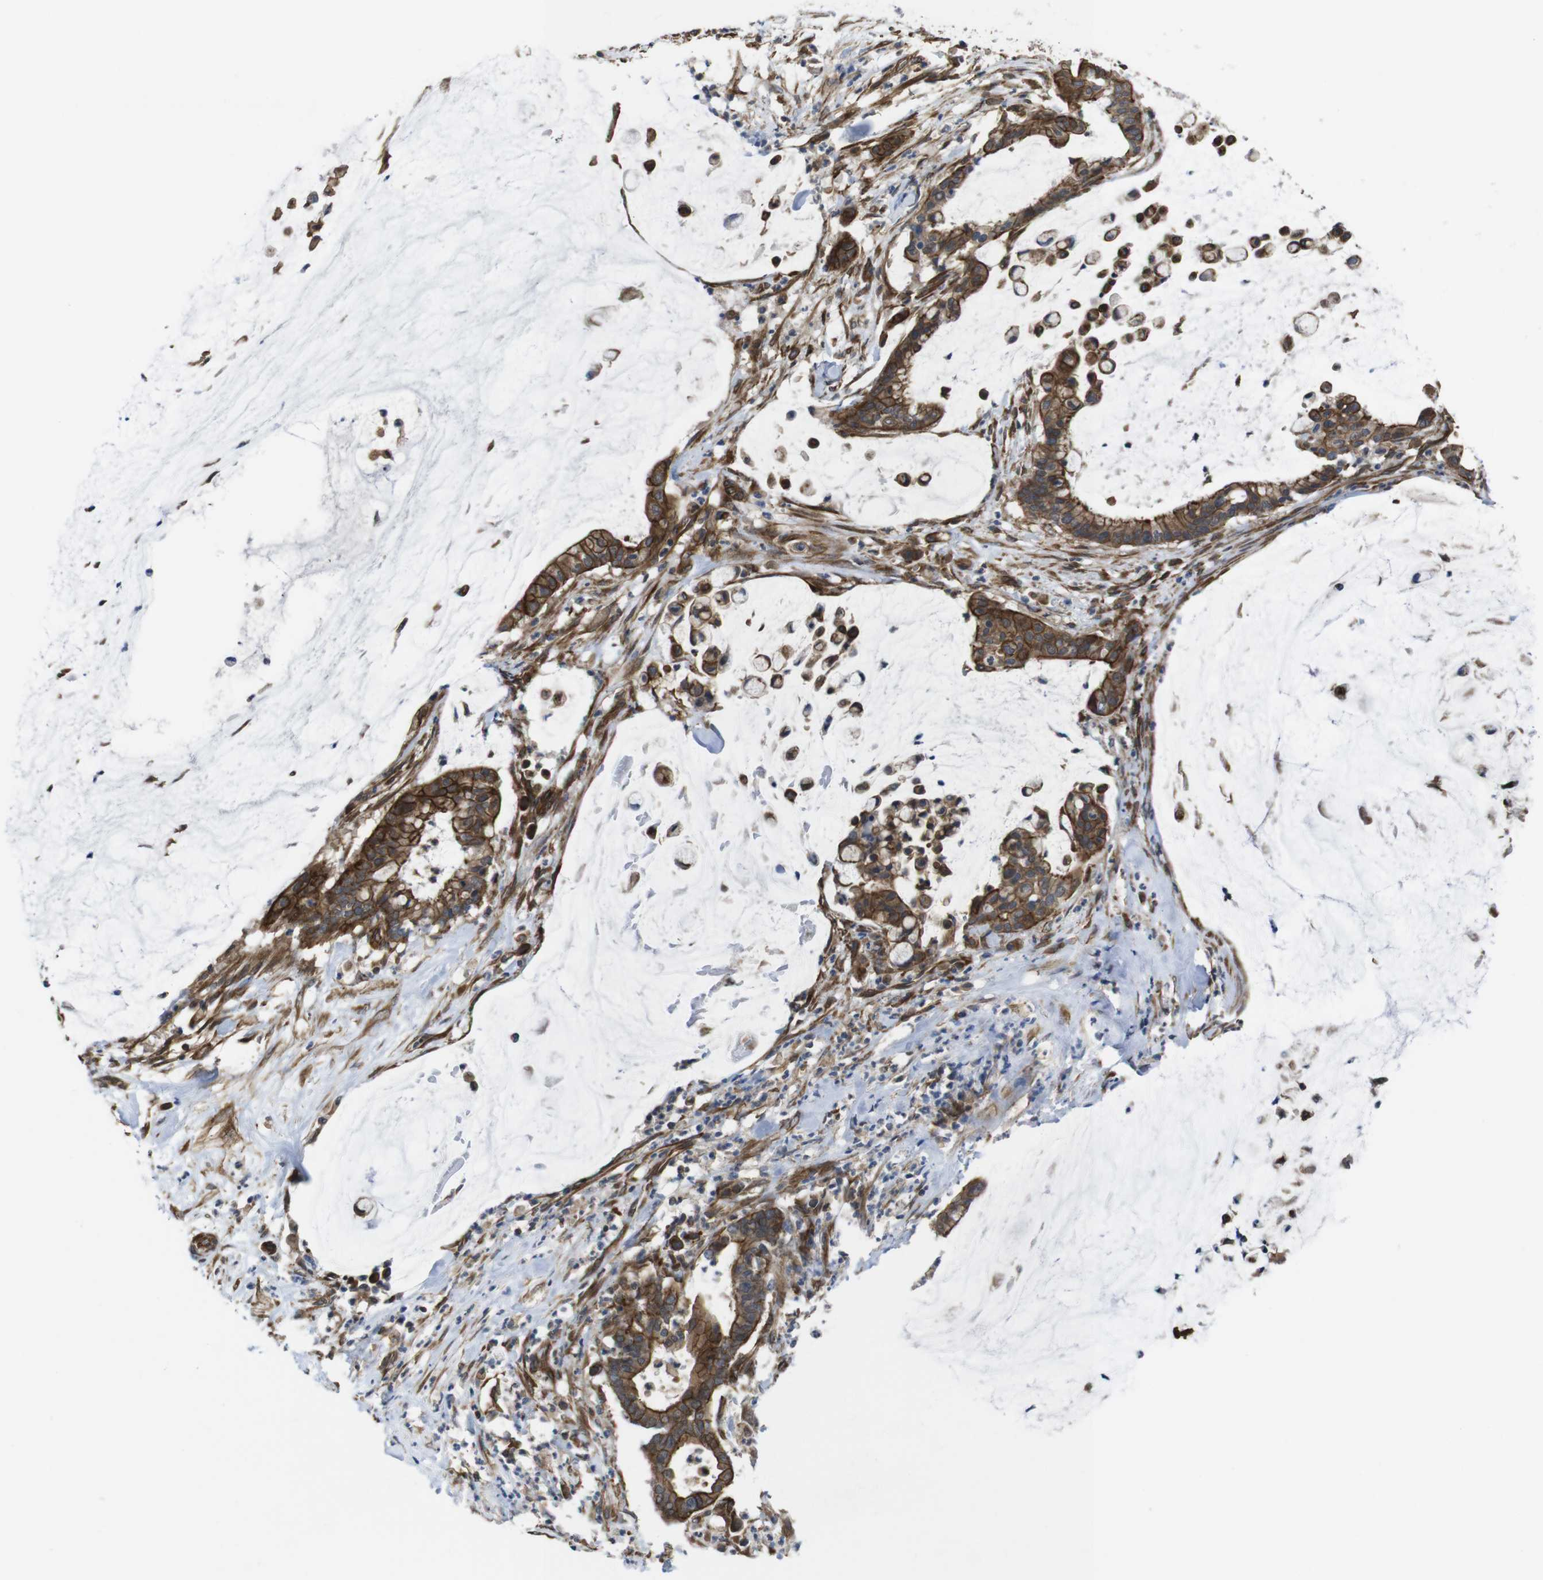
{"staining": {"intensity": "strong", "quantity": ">75%", "location": "cytoplasmic/membranous"}, "tissue": "pancreatic cancer", "cell_type": "Tumor cells", "image_type": "cancer", "snomed": [{"axis": "morphology", "description": "Adenocarcinoma, NOS"}, {"axis": "topography", "description": "Pancreas"}], "caption": "Pancreatic adenocarcinoma stained with a brown dye displays strong cytoplasmic/membranous positive staining in about >75% of tumor cells.", "gene": "ZDHHC5", "patient": {"sex": "male", "age": 41}}